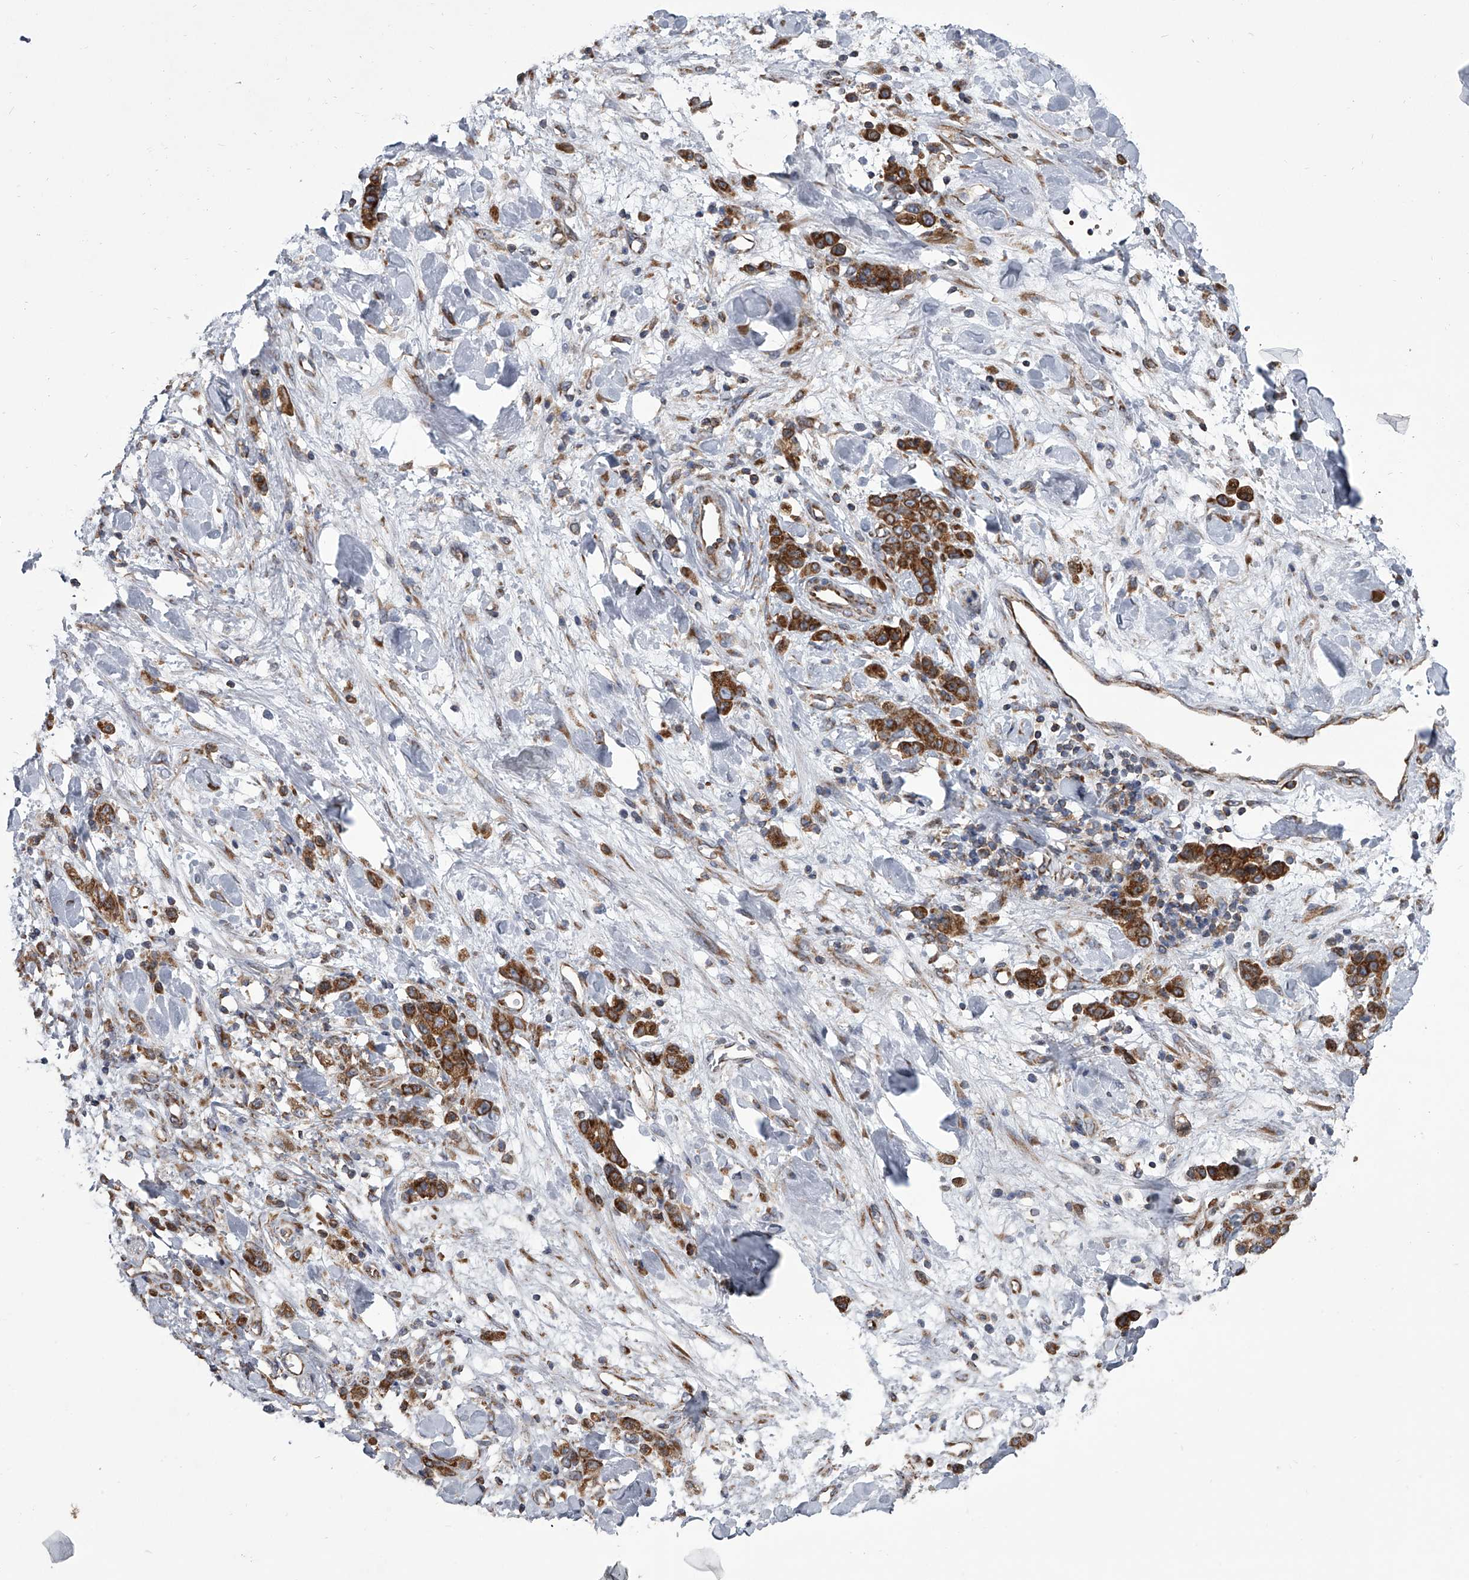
{"staining": {"intensity": "strong", "quantity": ">75%", "location": "cytoplasmic/membranous"}, "tissue": "stomach cancer", "cell_type": "Tumor cells", "image_type": "cancer", "snomed": [{"axis": "morphology", "description": "Normal tissue, NOS"}, {"axis": "morphology", "description": "Adenocarcinoma, NOS"}, {"axis": "topography", "description": "Stomach"}], "caption": "Tumor cells display high levels of strong cytoplasmic/membranous expression in approximately >75% of cells in stomach cancer. (IHC, brightfield microscopy, high magnification).", "gene": "ZC3H15", "patient": {"sex": "male", "age": 82}}